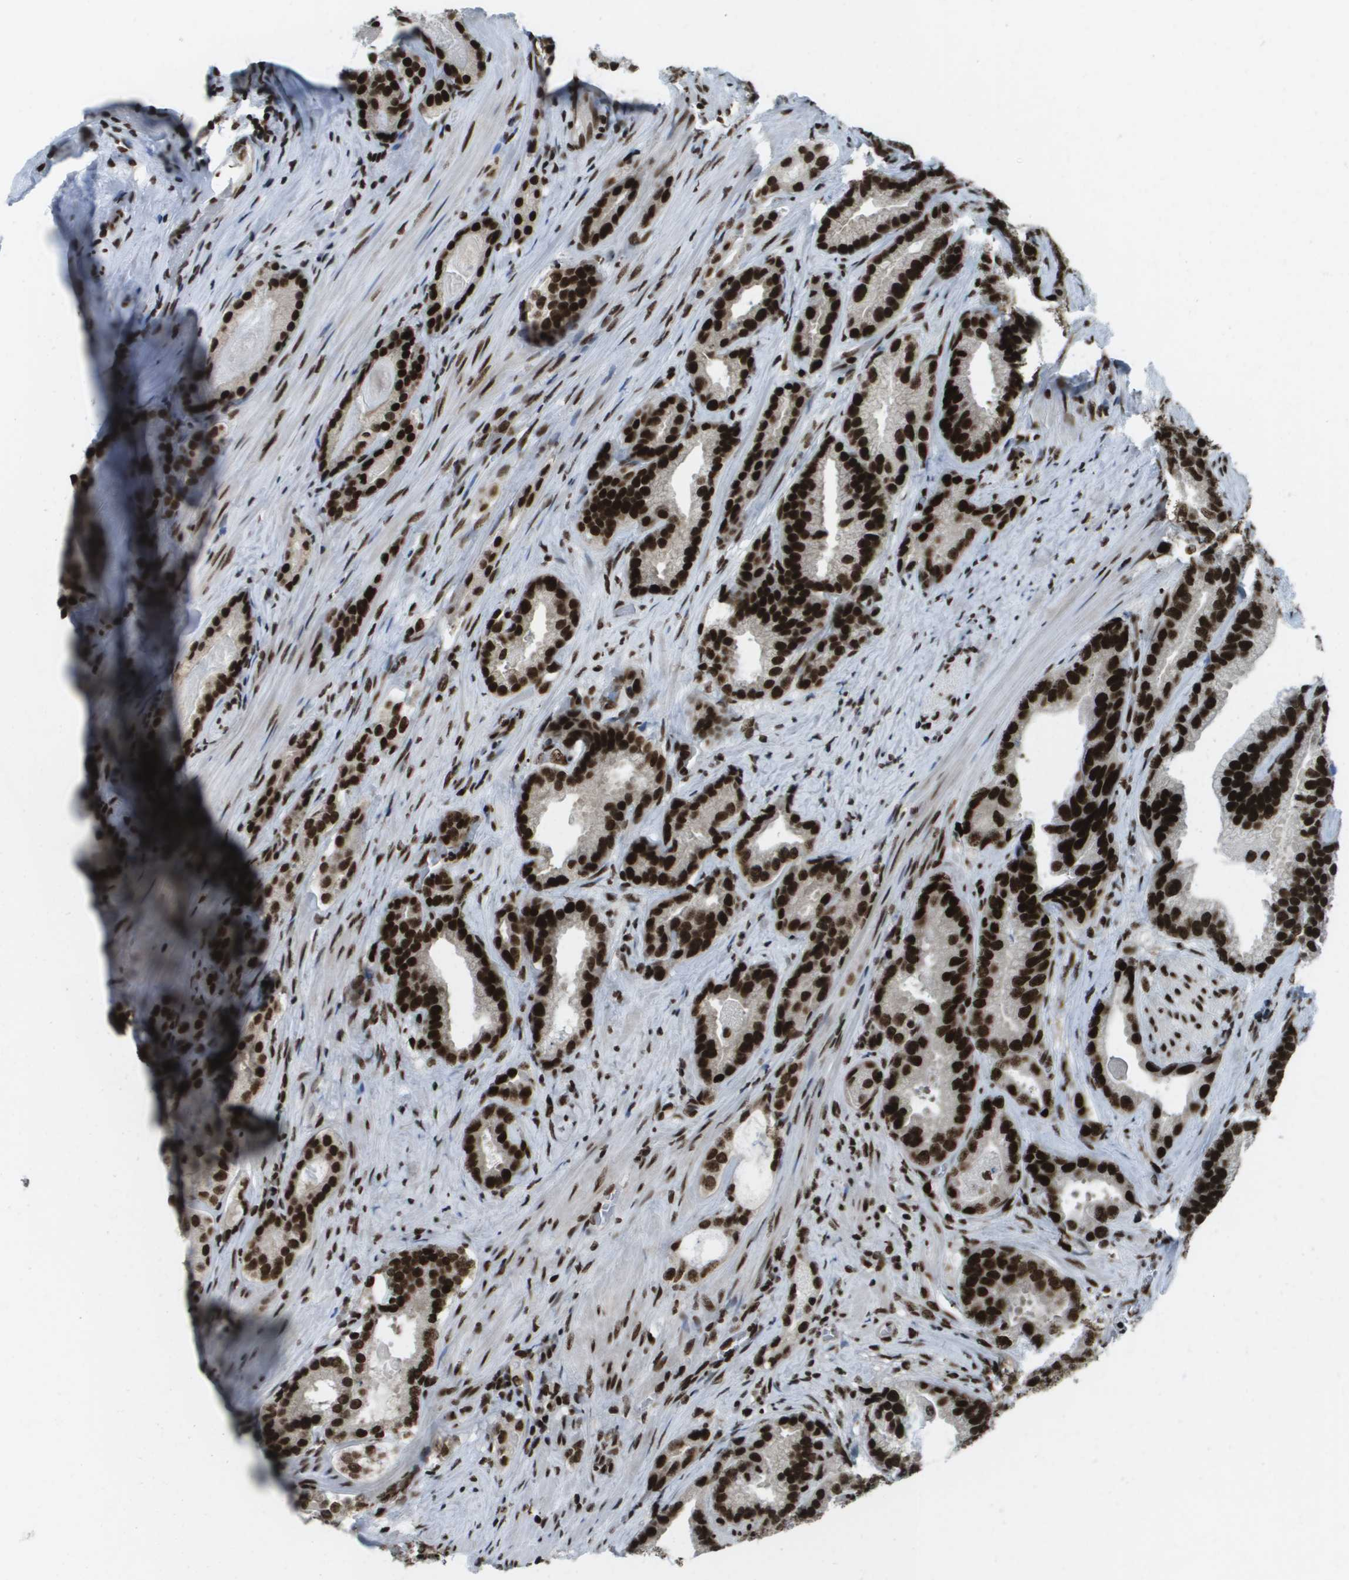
{"staining": {"intensity": "strong", "quantity": ">75%", "location": "nuclear"}, "tissue": "prostate cancer", "cell_type": "Tumor cells", "image_type": "cancer", "snomed": [{"axis": "morphology", "description": "Adenocarcinoma, Low grade"}, {"axis": "topography", "description": "Prostate"}], "caption": "Protein staining displays strong nuclear positivity in approximately >75% of tumor cells in low-grade adenocarcinoma (prostate). (Stains: DAB (3,3'-diaminobenzidine) in brown, nuclei in blue, Microscopy: brightfield microscopy at high magnification).", "gene": "GLYR1", "patient": {"sex": "male", "age": 59}}